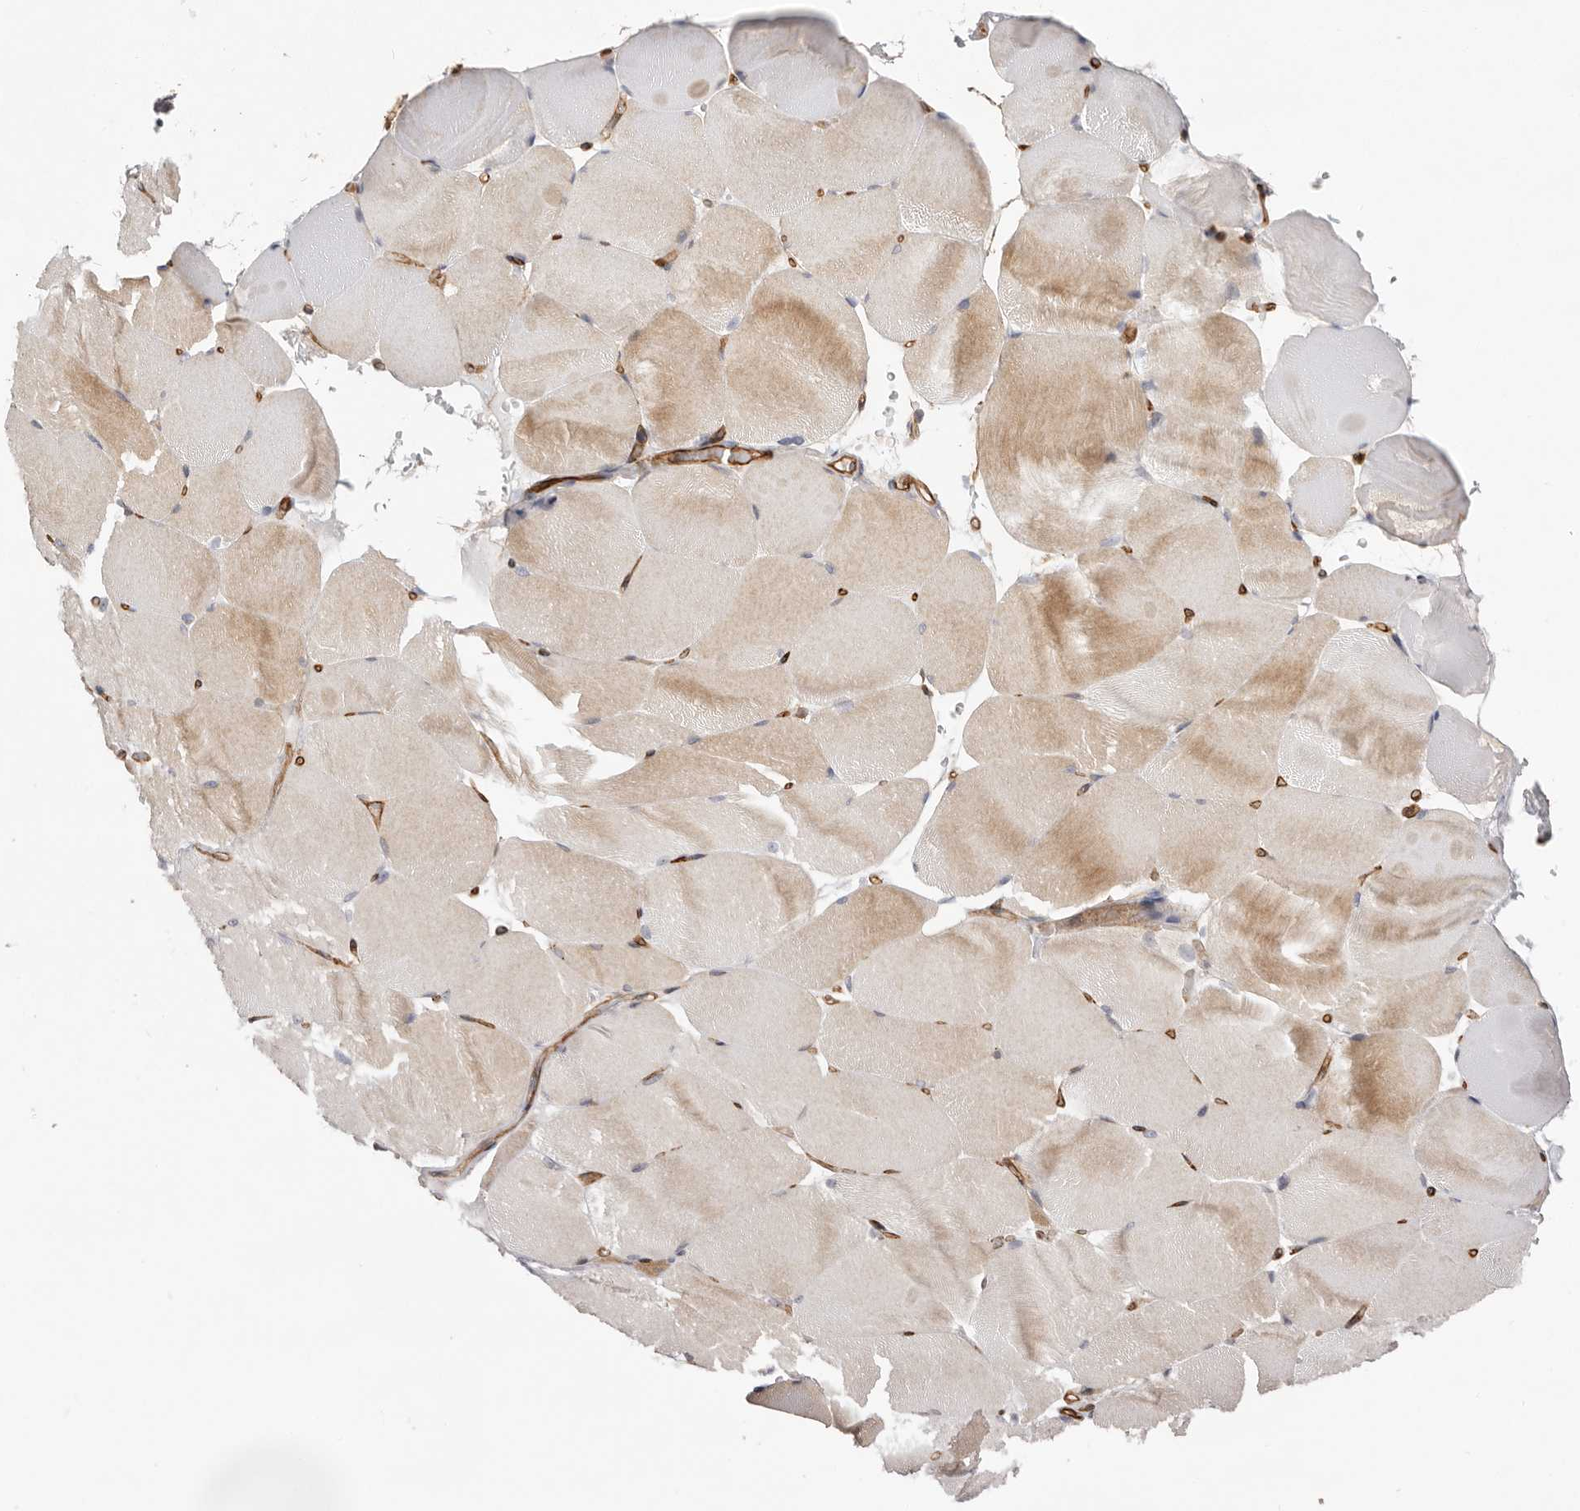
{"staining": {"intensity": "moderate", "quantity": ">75%", "location": "cytoplasmic/membranous"}, "tissue": "skeletal muscle", "cell_type": "Myocytes", "image_type": "normal", "snomed": [{"axis": "morphology", "description": "Normal tissue, NOS"}, {"axis": "topography", "description": "Skeletal muscle"}, {"axis": "topography", "description": "Parathyroid gland"}], "caption": "IHC micrograph of benign skeletal muscle stained for a protein (brown), which shows medium levels of moderate cytoplasmic/membranous positivity in approximately >75% of myocytes.", "gene": "WDTC1", "patient": {"sex": "female", "age": 37}}